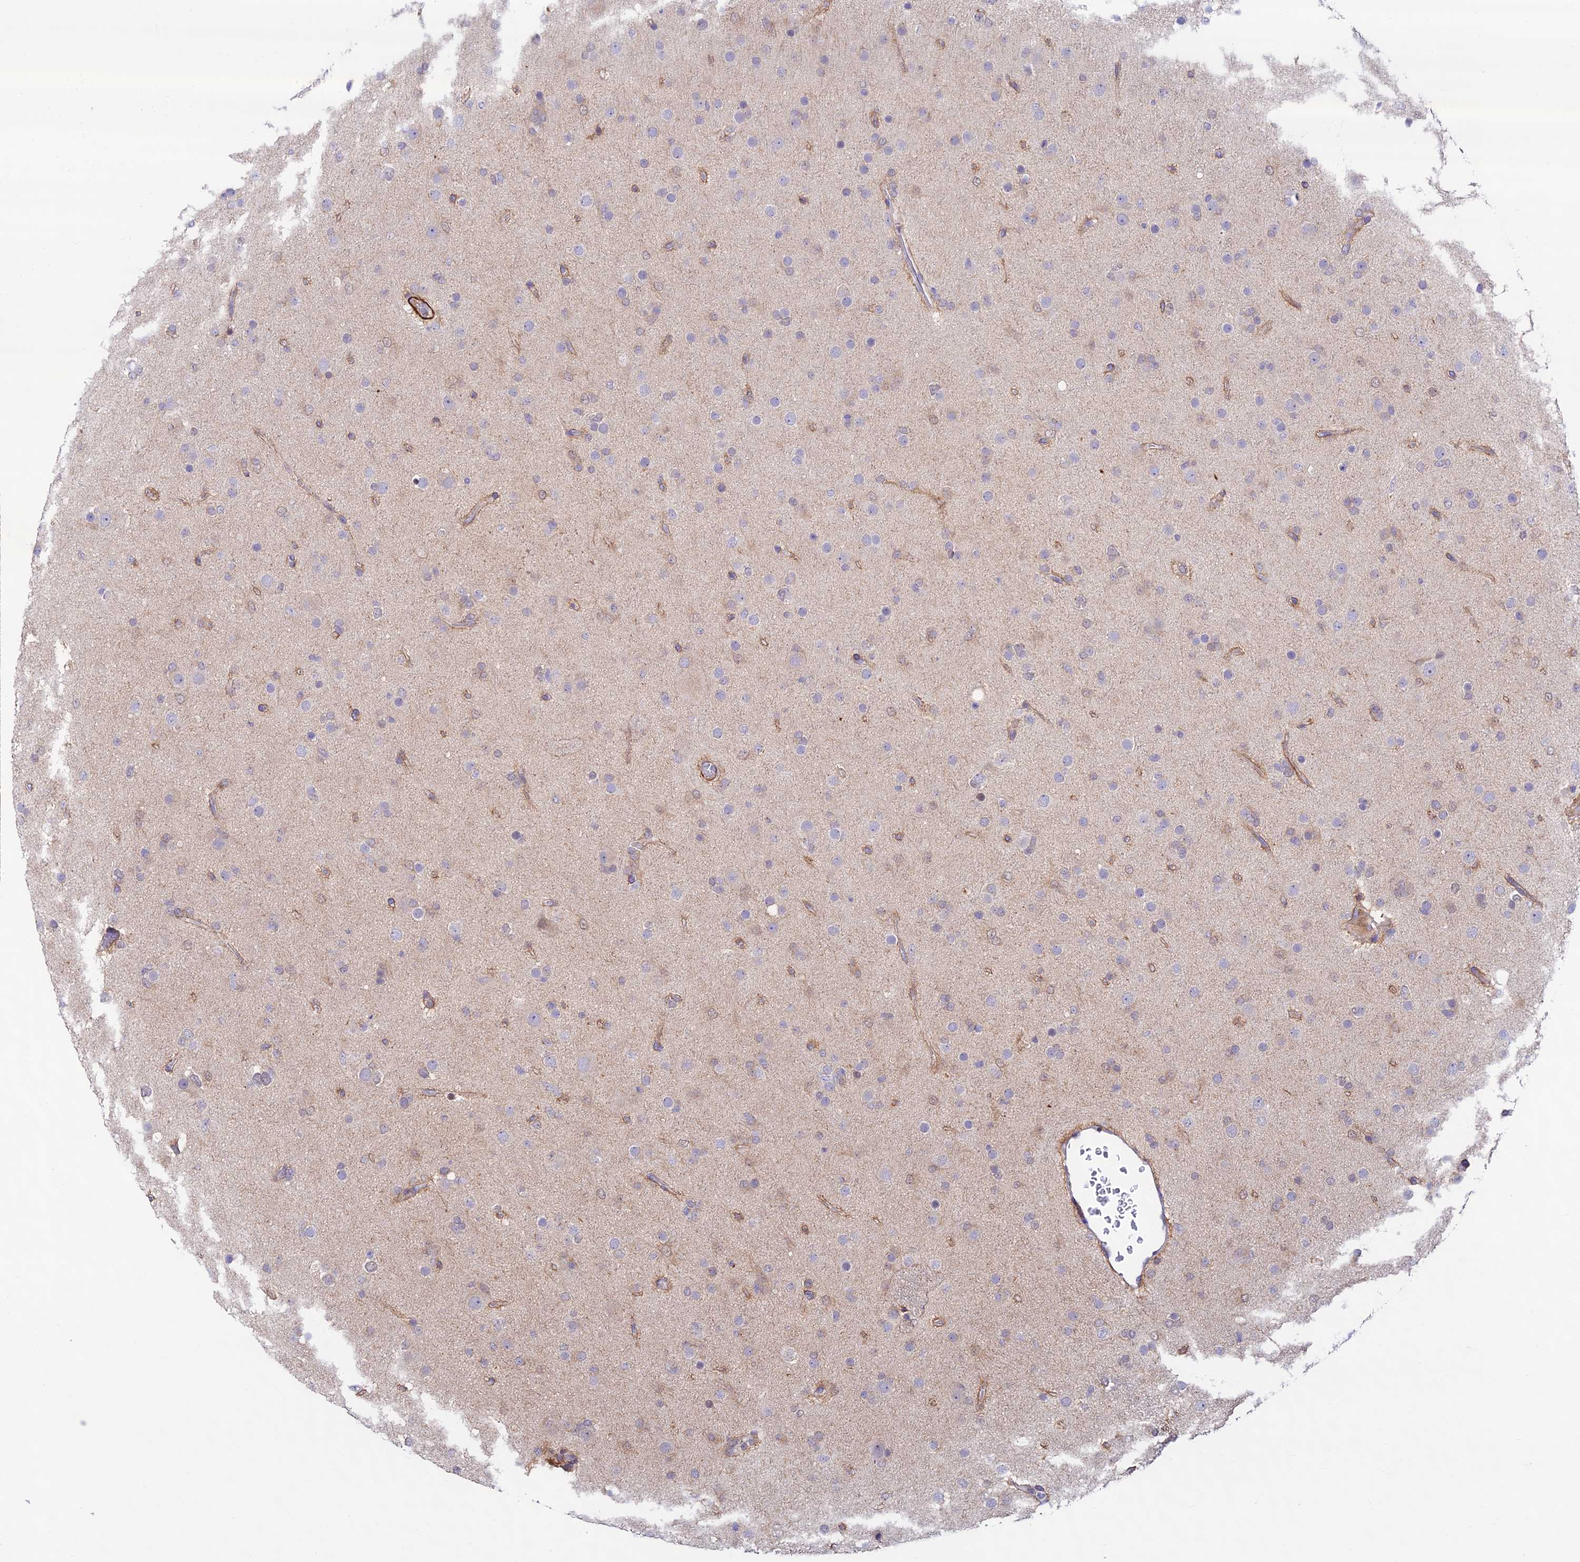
{"staining": {"intensity": "negative", "quantity": "none", "location": "none"}, "tissue": "glioma", "cell_type": "Tumor cells", "image_type": "cancer", "snomed": [{"axis": "morphology", "description": "Glioma, malignant, Low grade"}, {"axis": "topography", "description": "Brain"}], "caption": "This is a image of immunohistochemistry staining of glioma, which shows no expression in tumor cells.", "gene": "ANKRD50", "patient": {"sex": "male", "age": 65}}